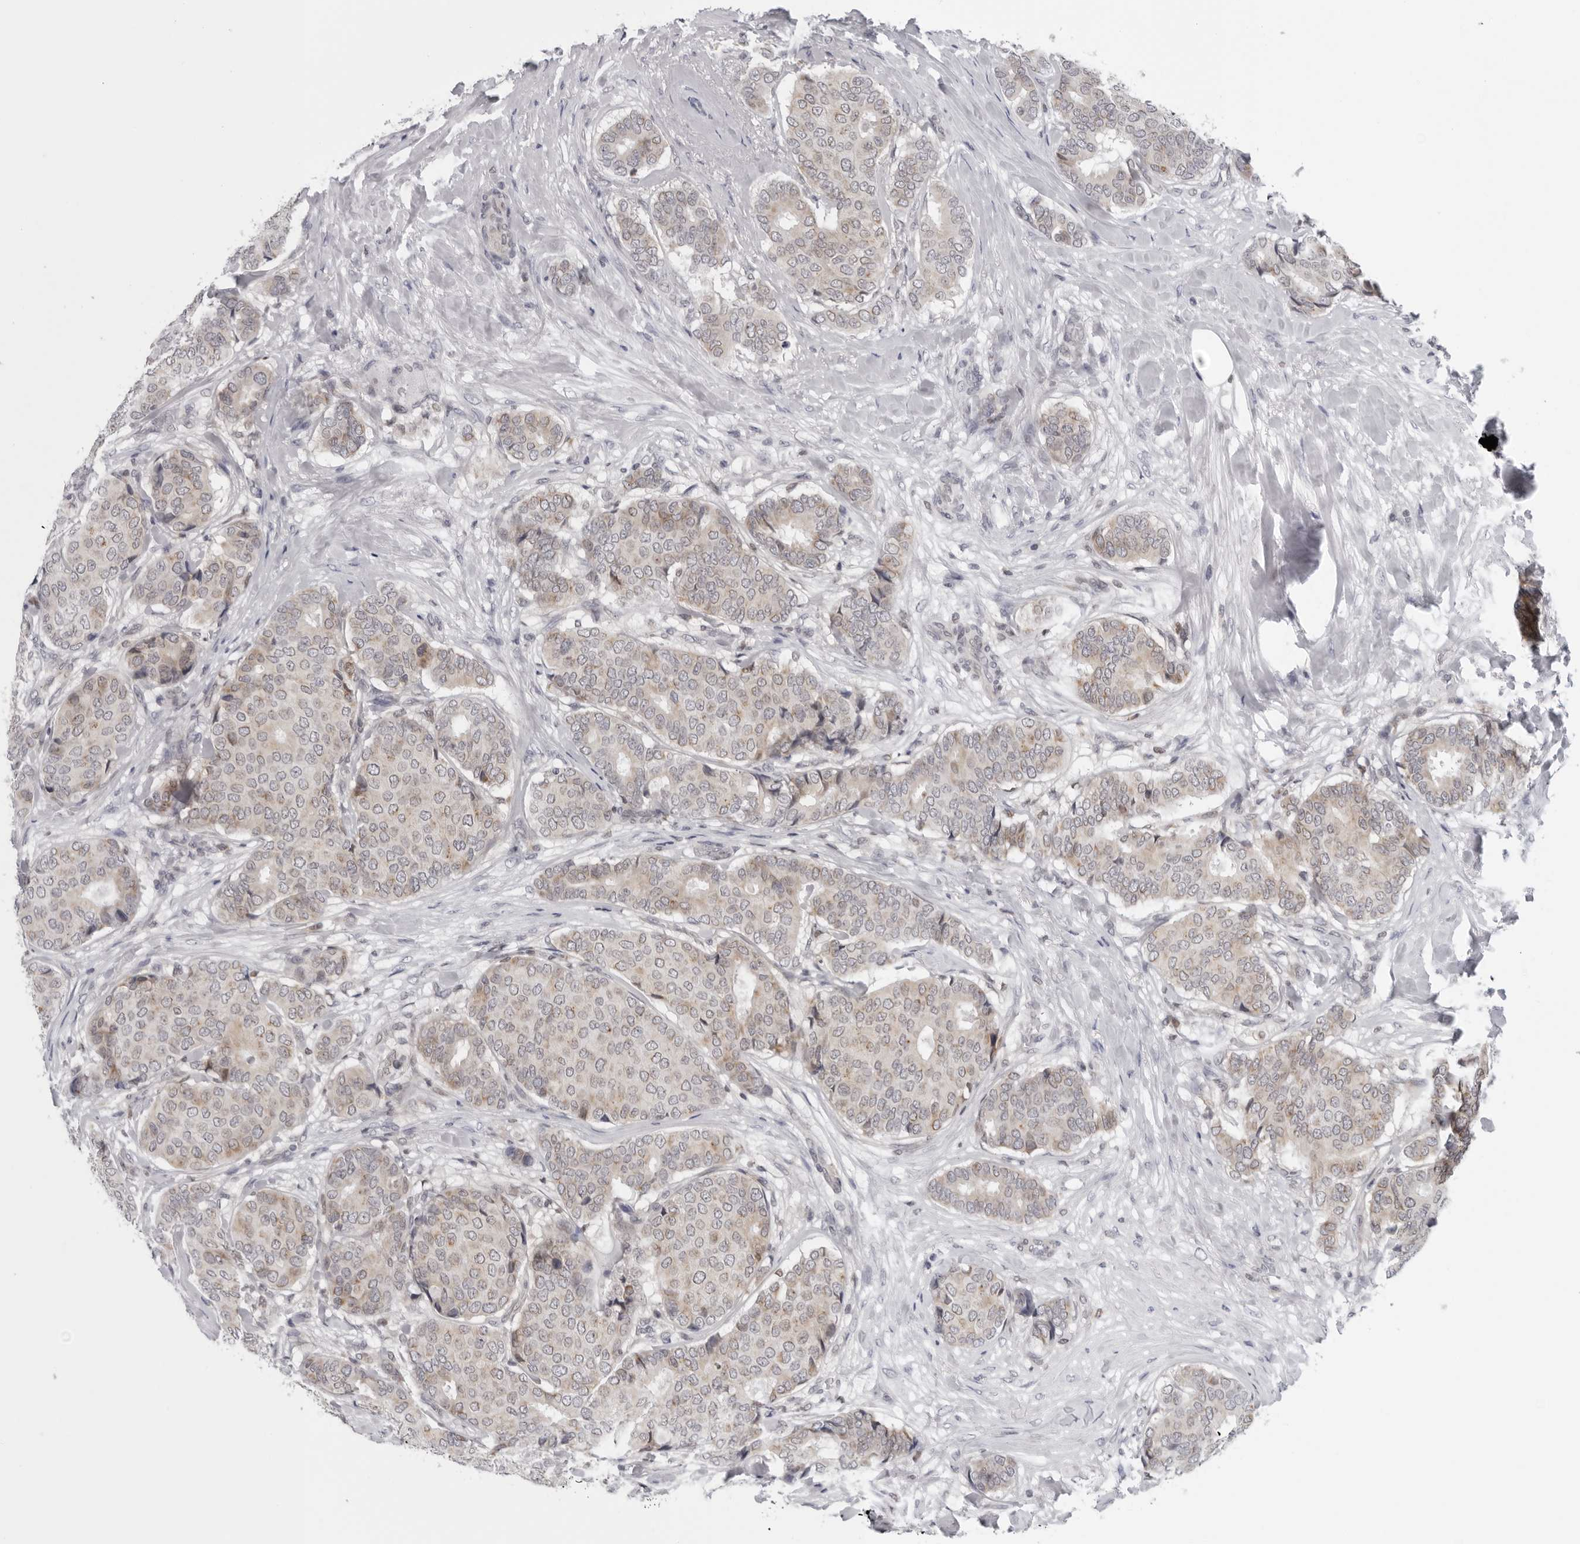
{"staining": {"intensity": "moderate", "quantity": "<25%", "location": "cytoplasmic/membranous"}, "tissue": "breast cancer", "cell_type": "Tumor cells", "image_type": "cancer", "snomed": [{"axis": "morphology", "description": "Duct carcinoma"}, {"axis": "topography", "description": "Breast"}], "caption": "Protein staining demonstrates moderate cytoplasmic/membranous staining in approximately <25% of tumor cells in breast invasive ductal carcinoma.", "gene": "CPT2", "patient": {"sex": "female", "age": 75}}